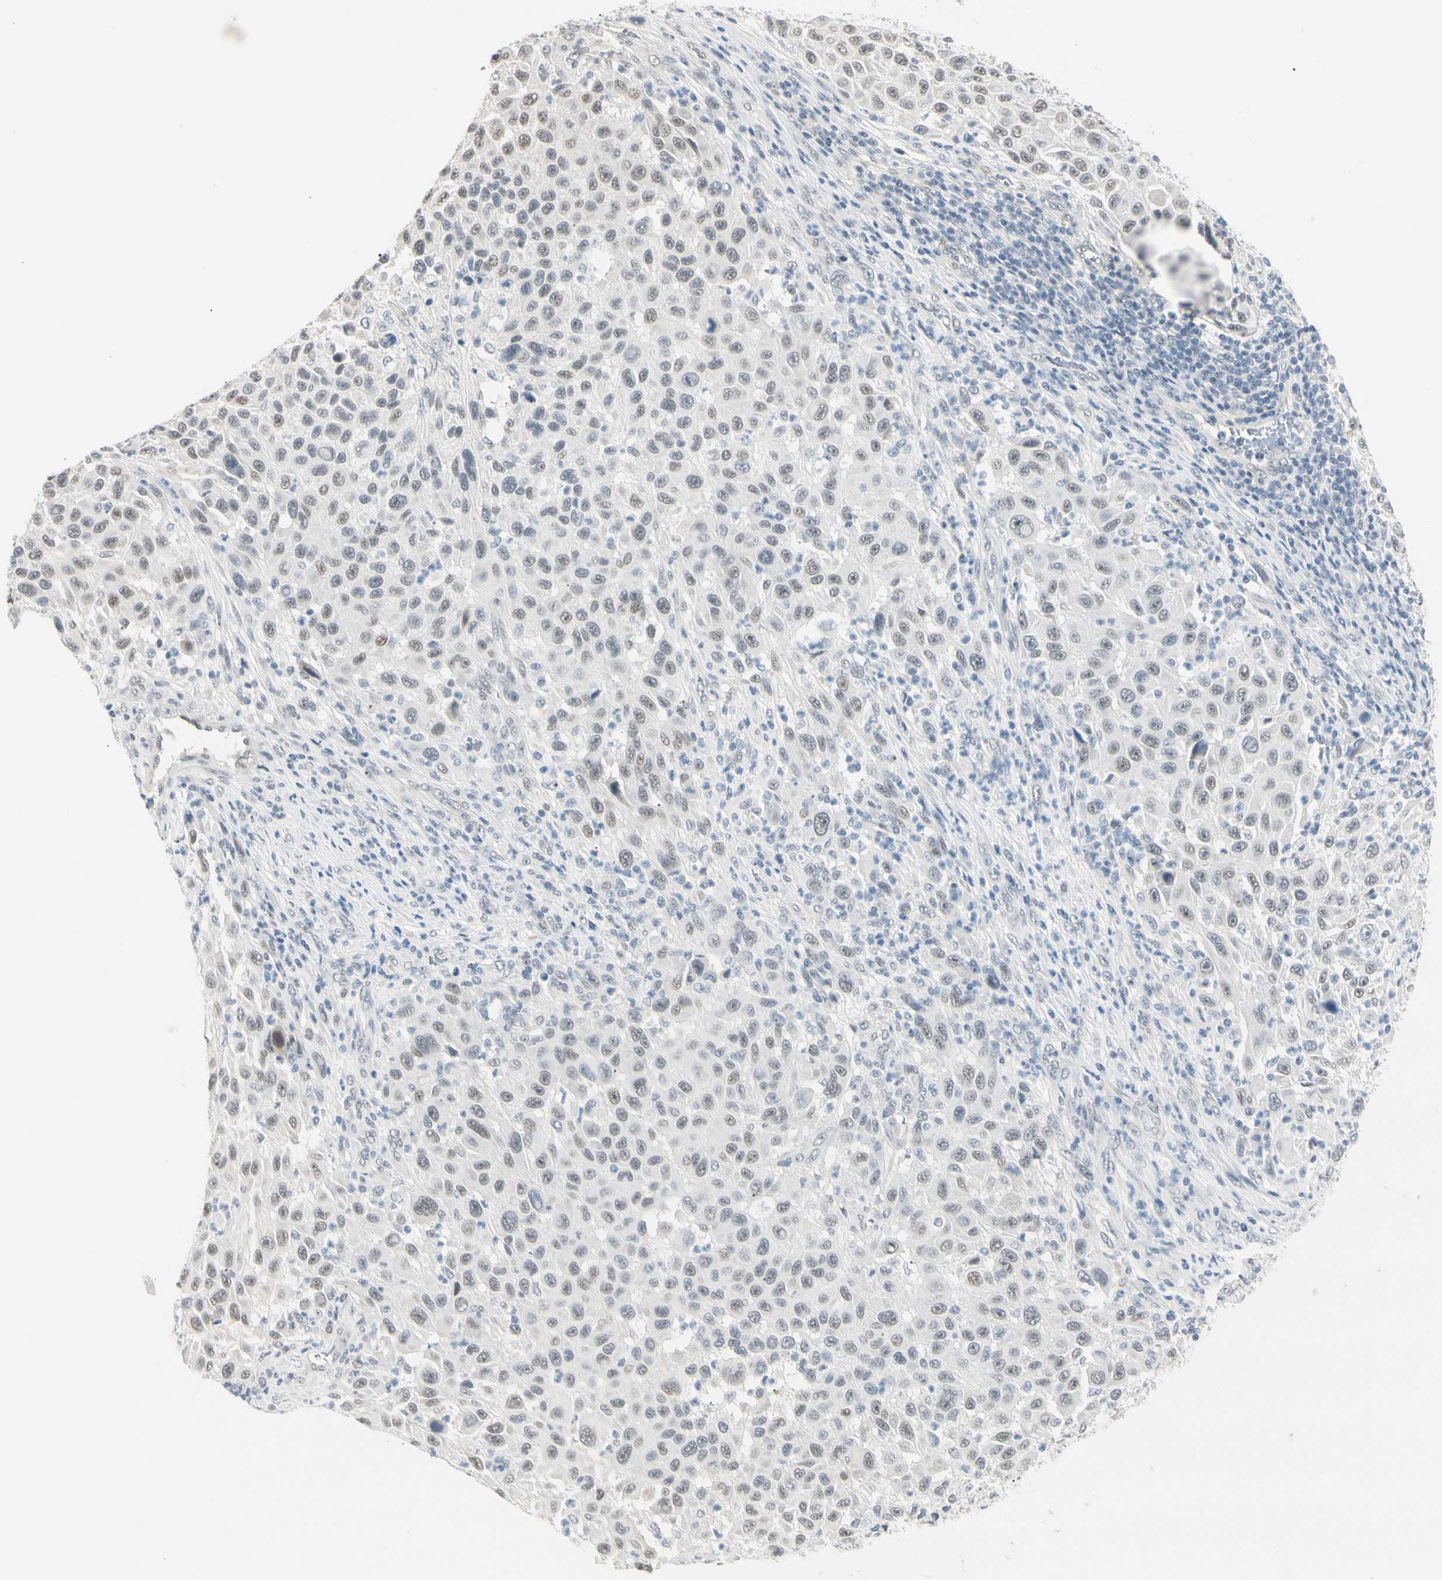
{"staining": {"intensity": "weak", "quantity": "25%-75%", "location": "nuclear"}, "tissue": "melanoma", "cell_type": "Tumor cells", "image_type": "cancer", "snomed": [{"axis": "morphology", "description": "Malignant melanoma, Metastatic site"}, {"axis": "topography", "description": "Lymph node"}], "caption": "Protein expression analysis of human malignant melanoma (metastatic site) reveals weak nuclear positivity in about 25%-75% of tumor cells. The staining is performed using DAB brown chromogen to label protein expression. The nuclei are counter-stained blue using hematoxylin.", "gene": "ASPN", "patient": {"sex": "male", "age": 61}}